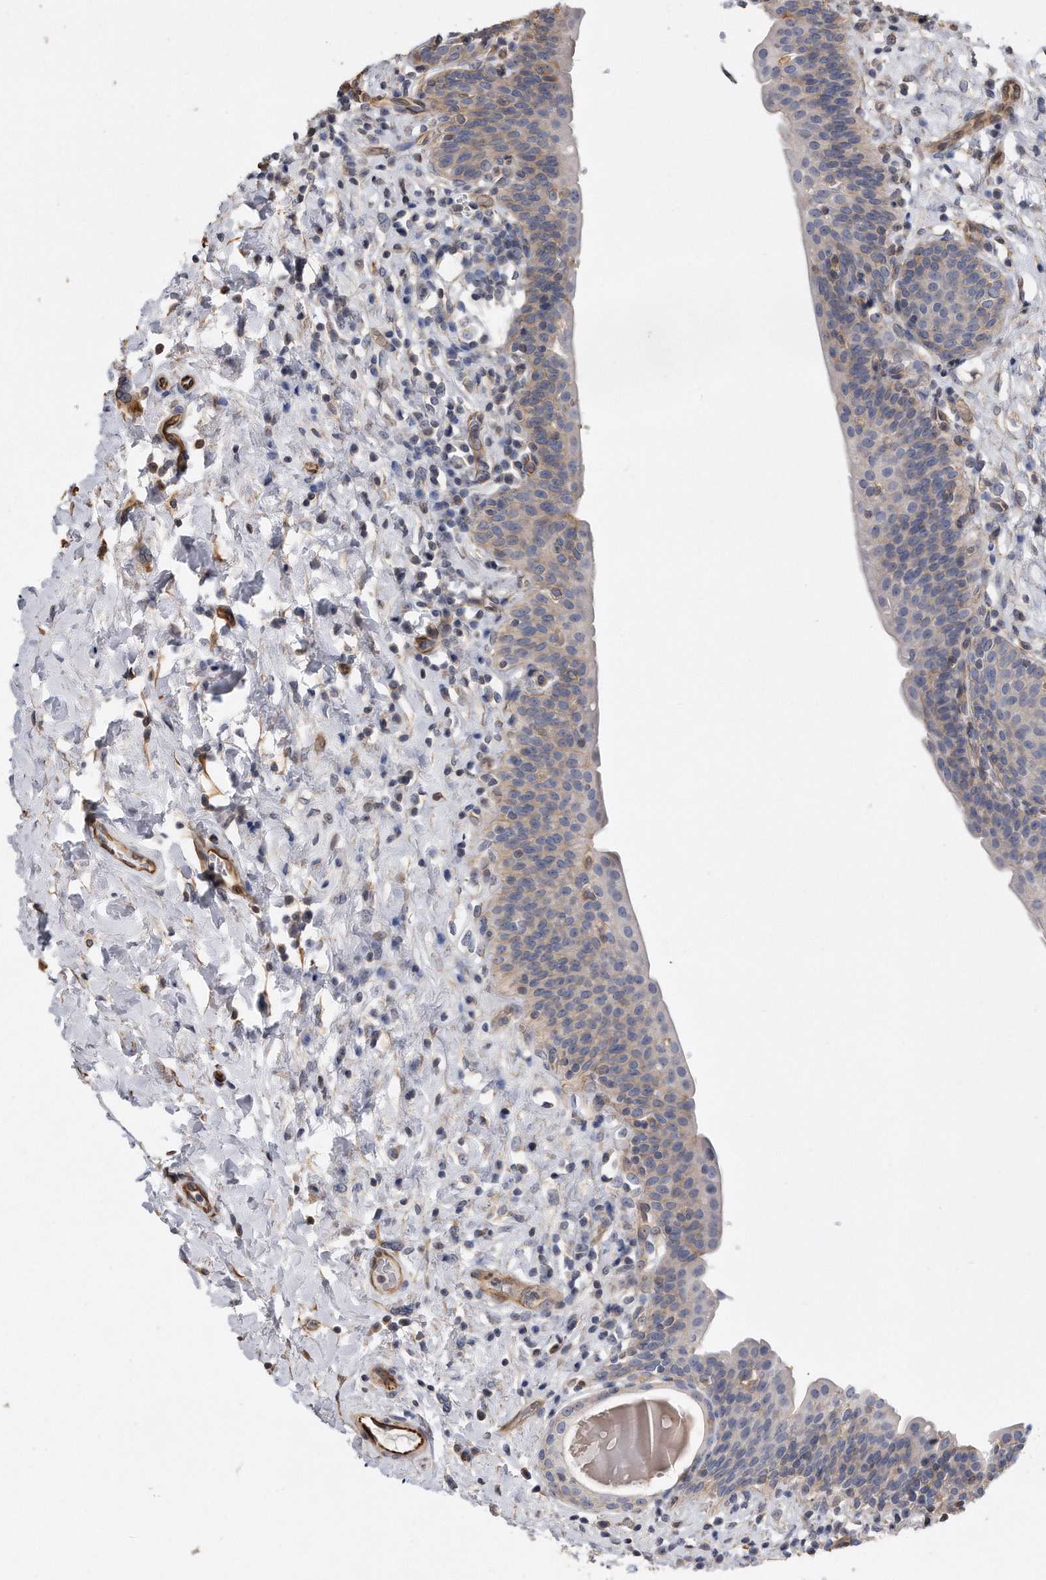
{"staining": {"intensity": "weak", "quantity": "25%-75%", "location": "cytoplasmic/membranous"}, "tissue": "urinary bladder", "cell_type": "Urothelial cells", "image_type": "normal", "snomed": [{"axis": "morphology", "description": "Normal tissue, NOS"}, {"axis": "topography", "description": "Urinary bladder"}], "caption": "Urinary bladder stained with IHC reveals weak cytoplasmic/membranous staining in approximately 25%-75% of urothelial cells.", "gene": "GPC1", "patient": {"sex": "male", "age": 83}}